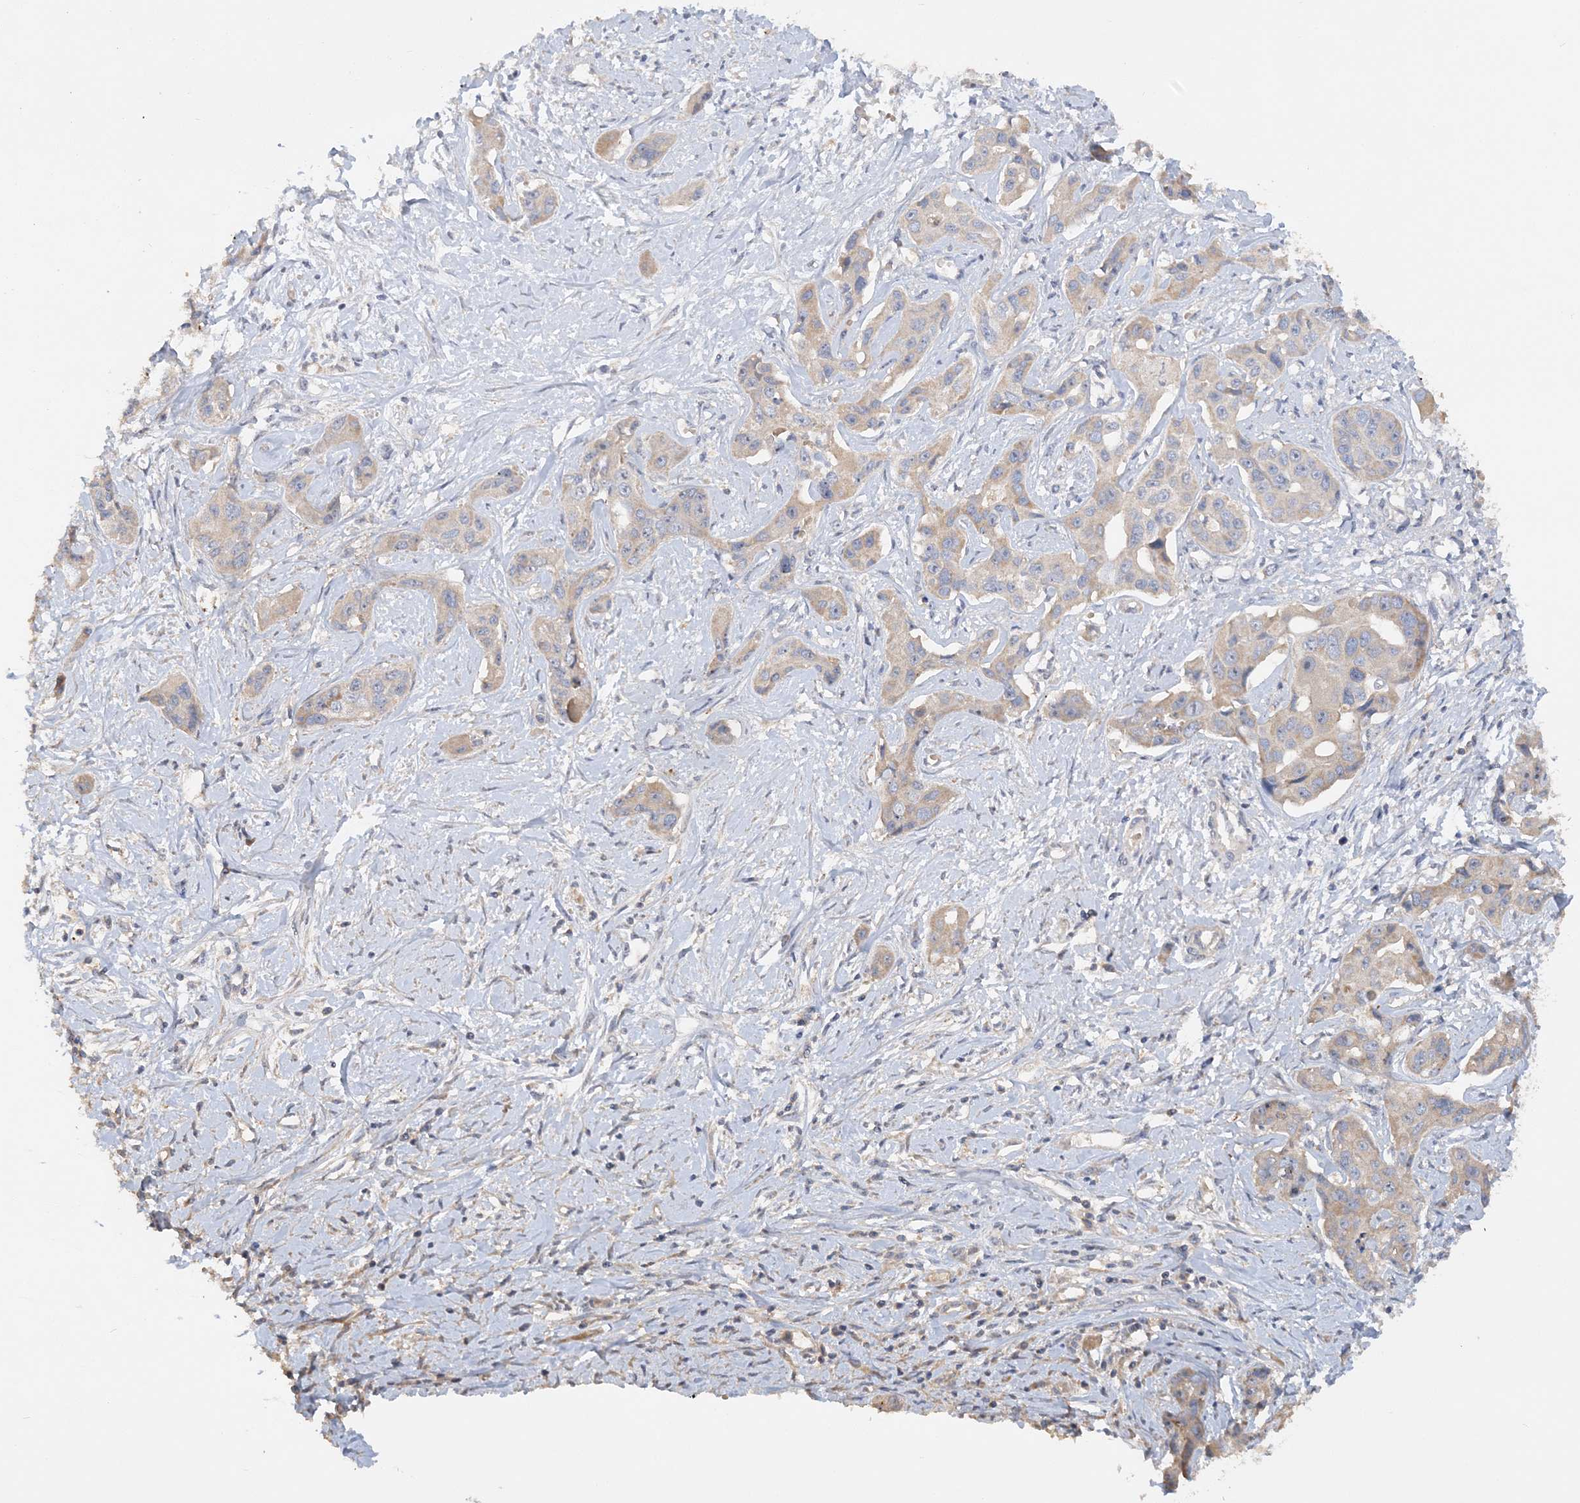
{"staining": {"intensity": "weak", "quantity": ">75%", "location": "cytoplasmic/membranous"}, "tissue": "liver cancer", "cell_type": "Tumor cells", "image_type": "cancer", "snomed": [{"axis": "morphology", "description": "Cholangiocarcinoma"}, {"axis": "topography", "description": "Liver"}], "caption": "Liver cholangiocarcinoma was stained to show a protein in brown. There is low levels of weak cytoplasmic/membranous expression in about >75% of tumor cells.", "gene": "GRINA", "patient": {"sex": "male", "age": 59}}